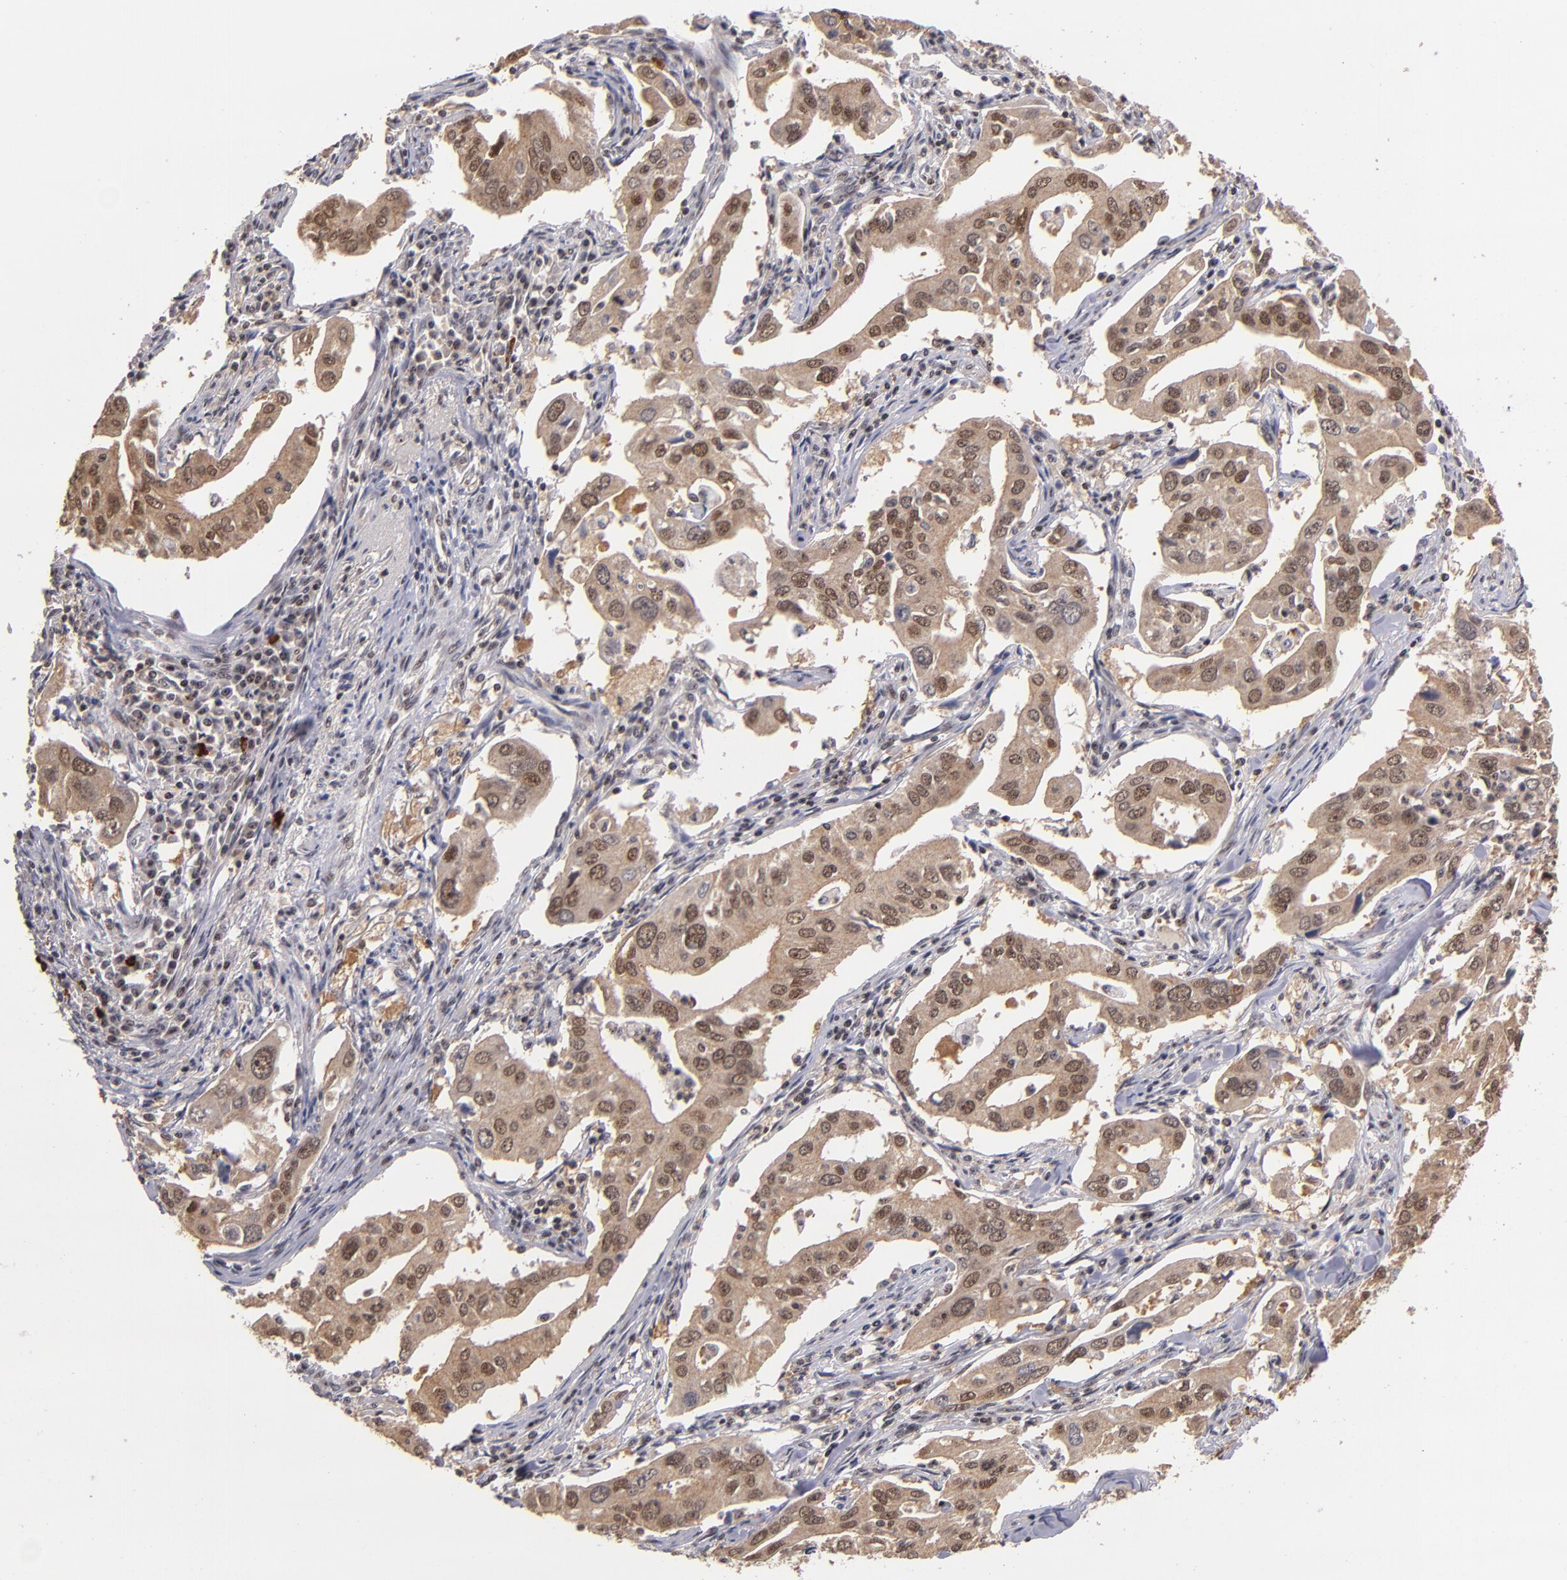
{"staining": {"intensity": "weak", "quantity": ">75%", "location": "cytoplasmic/membranous,nuclear"}, "tissue": "lung cancer", "cell_type": "Tumor cells", "image_type": "cancer", "snomed": [{"axis": "morphology", "description": "Adenocarcinoma, NOS"}, {"axis": "topography", "description": "Lung"}], "caption": "Human lung adenocarcinoma stained with a protein marker reveals weak staining in tumor cells.", "gene": "PCNX4", "patient": {"sex": "male", "age": 48}}